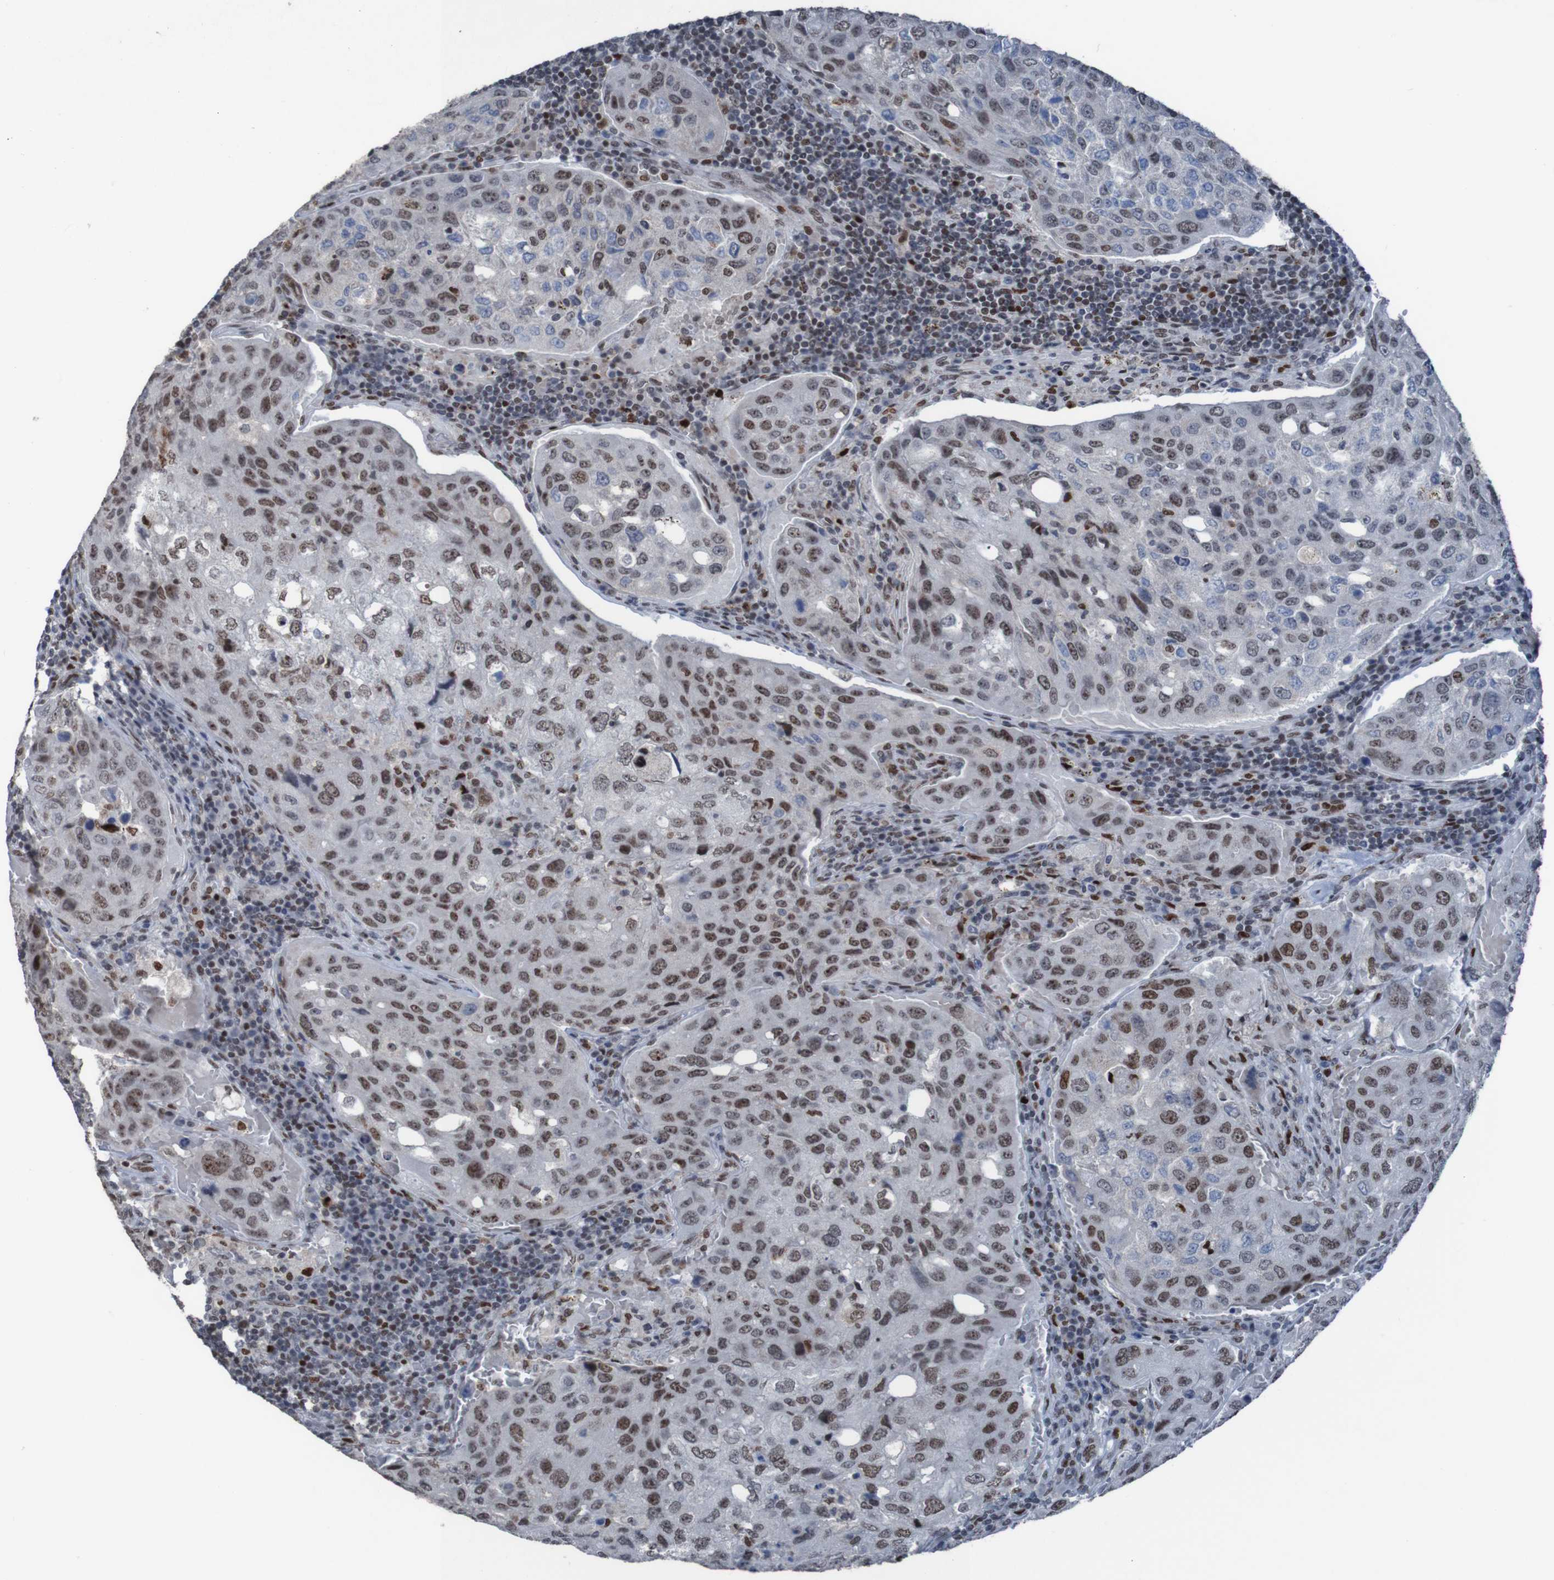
{"staining": {"intensity": "strong", "quantity": "25%-75%", "location": "nuclear"}, "tissue": "urothelial cancer", "cell_type": "Tumor cells", "image_type": "cancer", "snomed": [{"axis": "morphology", "description": "Urothelial carcinoma, High grade"}, {"axis": "topography", "description": "Lymph node"}, {"axis": "topography", "description": "Urinary bladder"}], "caption": "Immunohistochemistry (IHC) staining of urothelial carcinoma (high-grade), which displays high levels of strong nuclear expression in approximately 25%-75% of tumor cells indicating strong nuclear protein staining. The staining was performed using DAB (3,3'-diaminobenzidine) (brown) for protein detection and nuclei were counterstained in hematoxylin (blue).", "gene": "PHF2", "patient": {"sex": "male", "age": 51}}